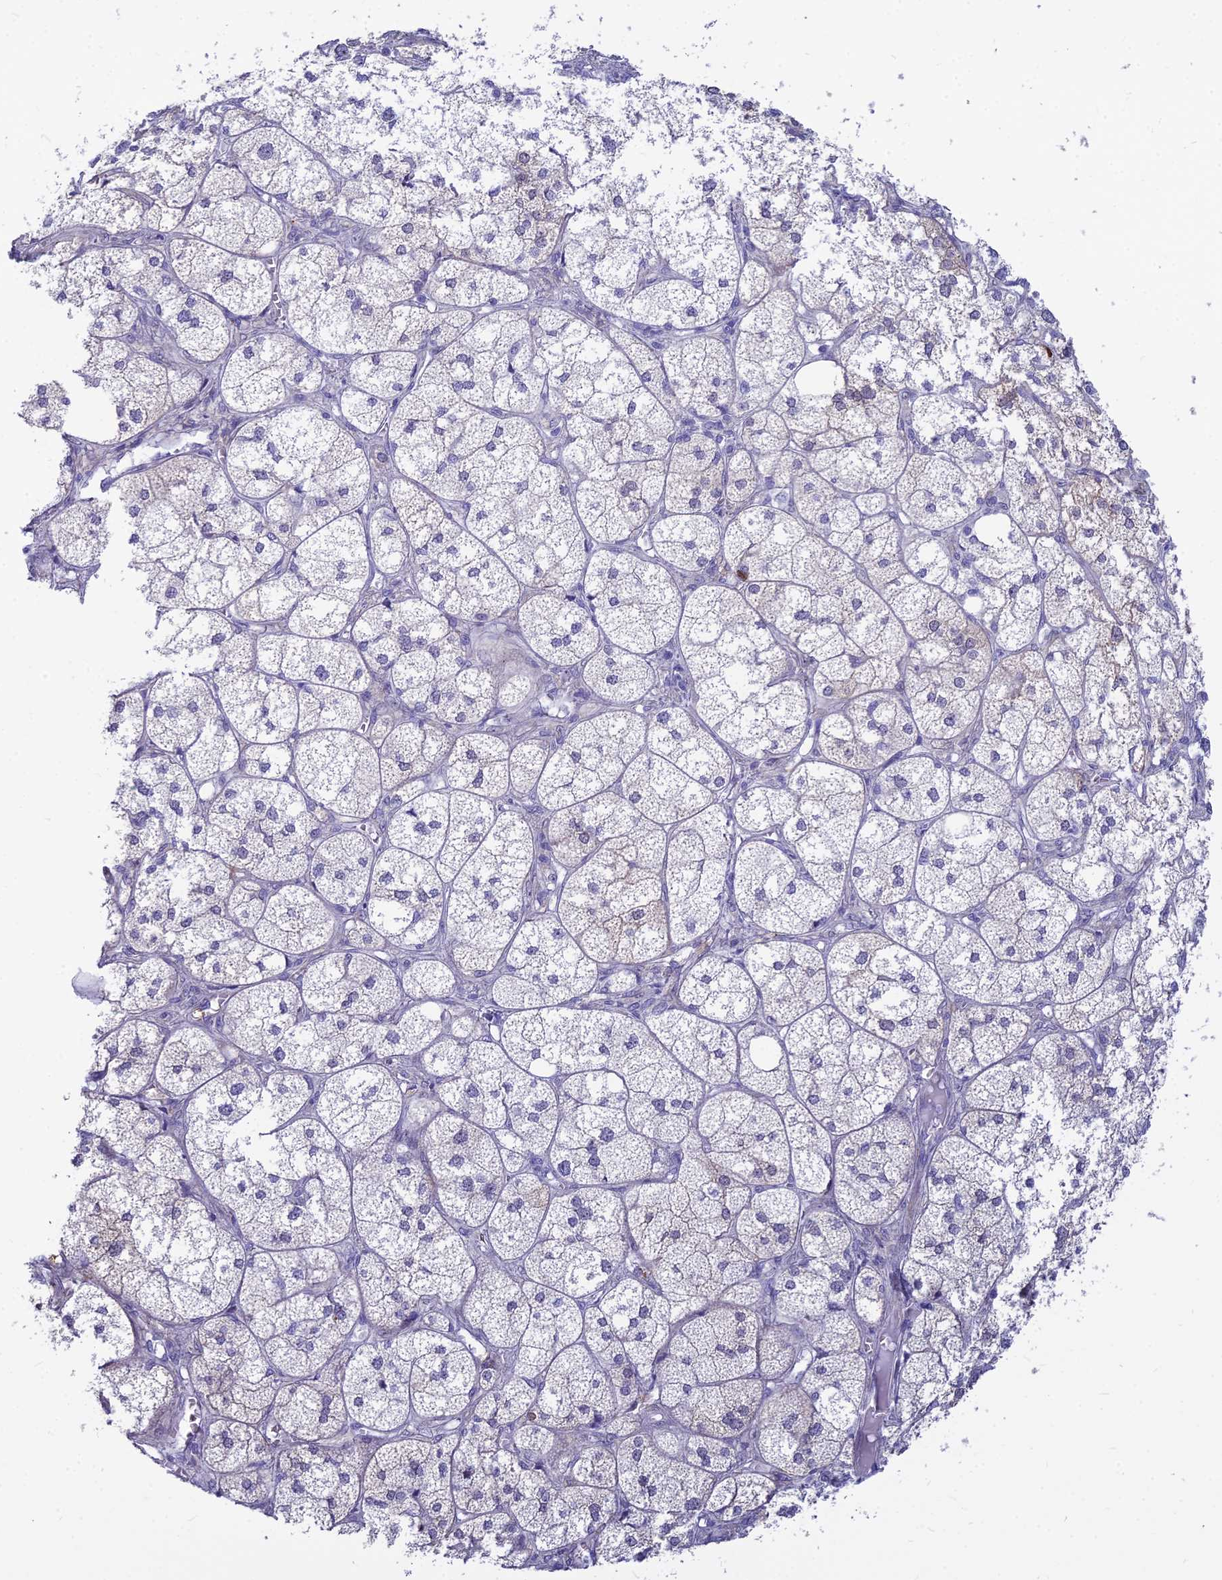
{"staining": {"intensity": "moderate", "quantity": "<25%", "location": "cytoplasmic/membranous"}, "tissue": "adrenal gland", "cell_type": "Glandular cells", "image_type": "normal", "snomed": [{"axis": "morphology", "description": "Normal tissue, NOS"}, {"axis": "topography", "description": "Adrenal gland"}], "caption": "Immunohistochemistry (IHC) of normal adrenal gland reveals low levels of moderate cytoplasmic/membranous positivity in about <25% of glandular cells.", "gene": "ENSG00000285920", "patient": {"sex": "female", "age": 61}}